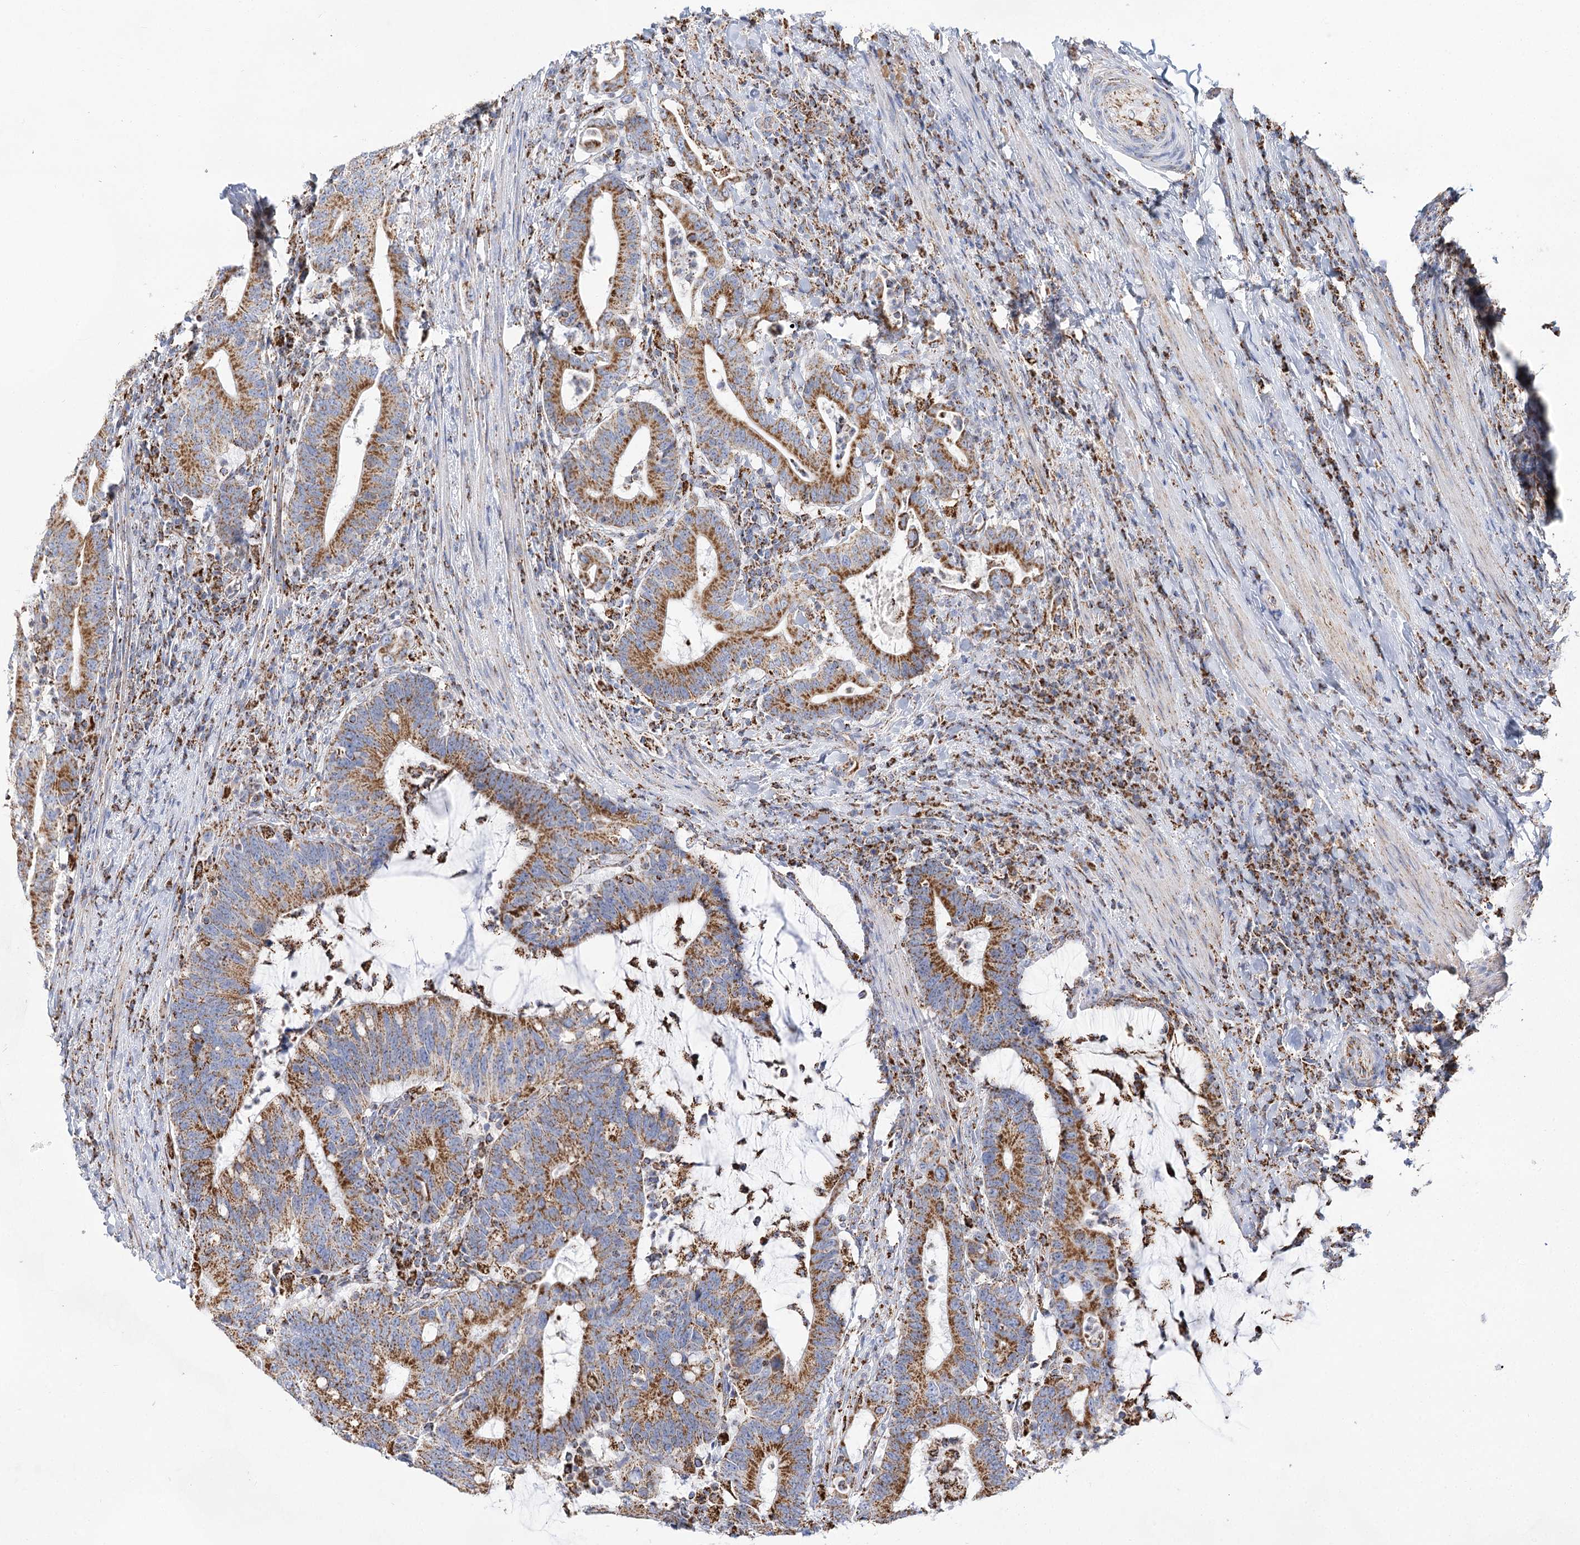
{"staining": {"intensity": "strong", "quantity": ">75%", "location": "cytoplasmic/membranous"}, "tissue": "colorectal cancer", "cell_type": "Tumor cells", "image_type": "cancer", "snomed": [{"axis": "morphology", "description": "Adenocarcinoma, NOS"}, {"axis": "topography", "description": "Colon"}], "caption": "Strong cytoplasmic/membranous staining is present in approximately >75% of tumor cells in colorectal cancer. The protein is shown in brown color, while the nuclei are stained blue.", "gene": "NADK2", "patient": {"sex": "female", "age": 66}}